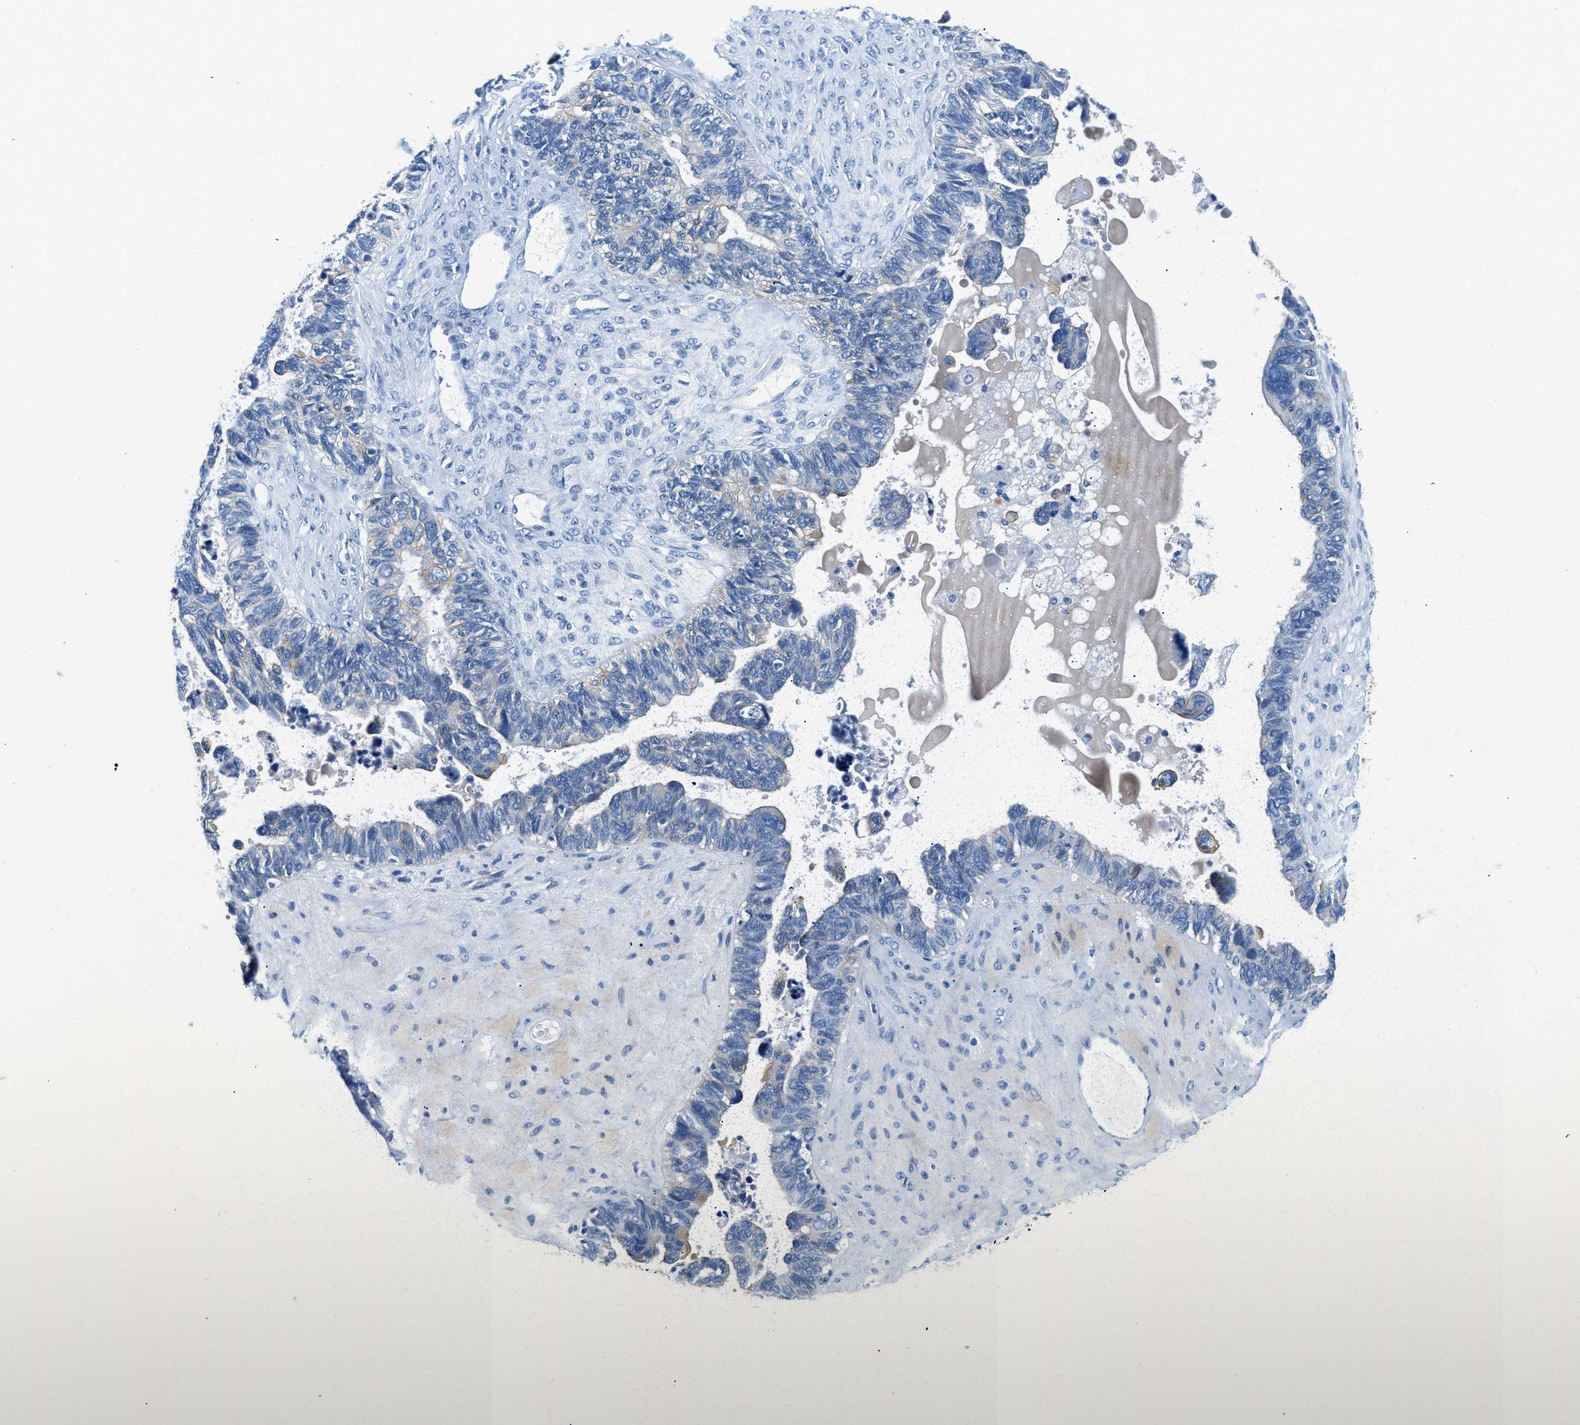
{"staining": {"intensity": "negative", "quantity": "none", "location": "none"}, "tissue": "ovarian cancer", "cell_type": "Tumor cells", "image_type": "cancer", "snomed": [{"axis": "morphology", "description": "Cystadenocarcinoma, serous, NOS"}, {"axis": "topography", "description": "Ovary"}], "caption": "A high-resolution photomicrograph shows immunohistochemistry (IHC) staining of ovarian serous cystadenocarcinoma, which shows no significant positivity in tumor cells.", "gene": "STXBP2", "patient": {"sex": "female", "age": 79}}